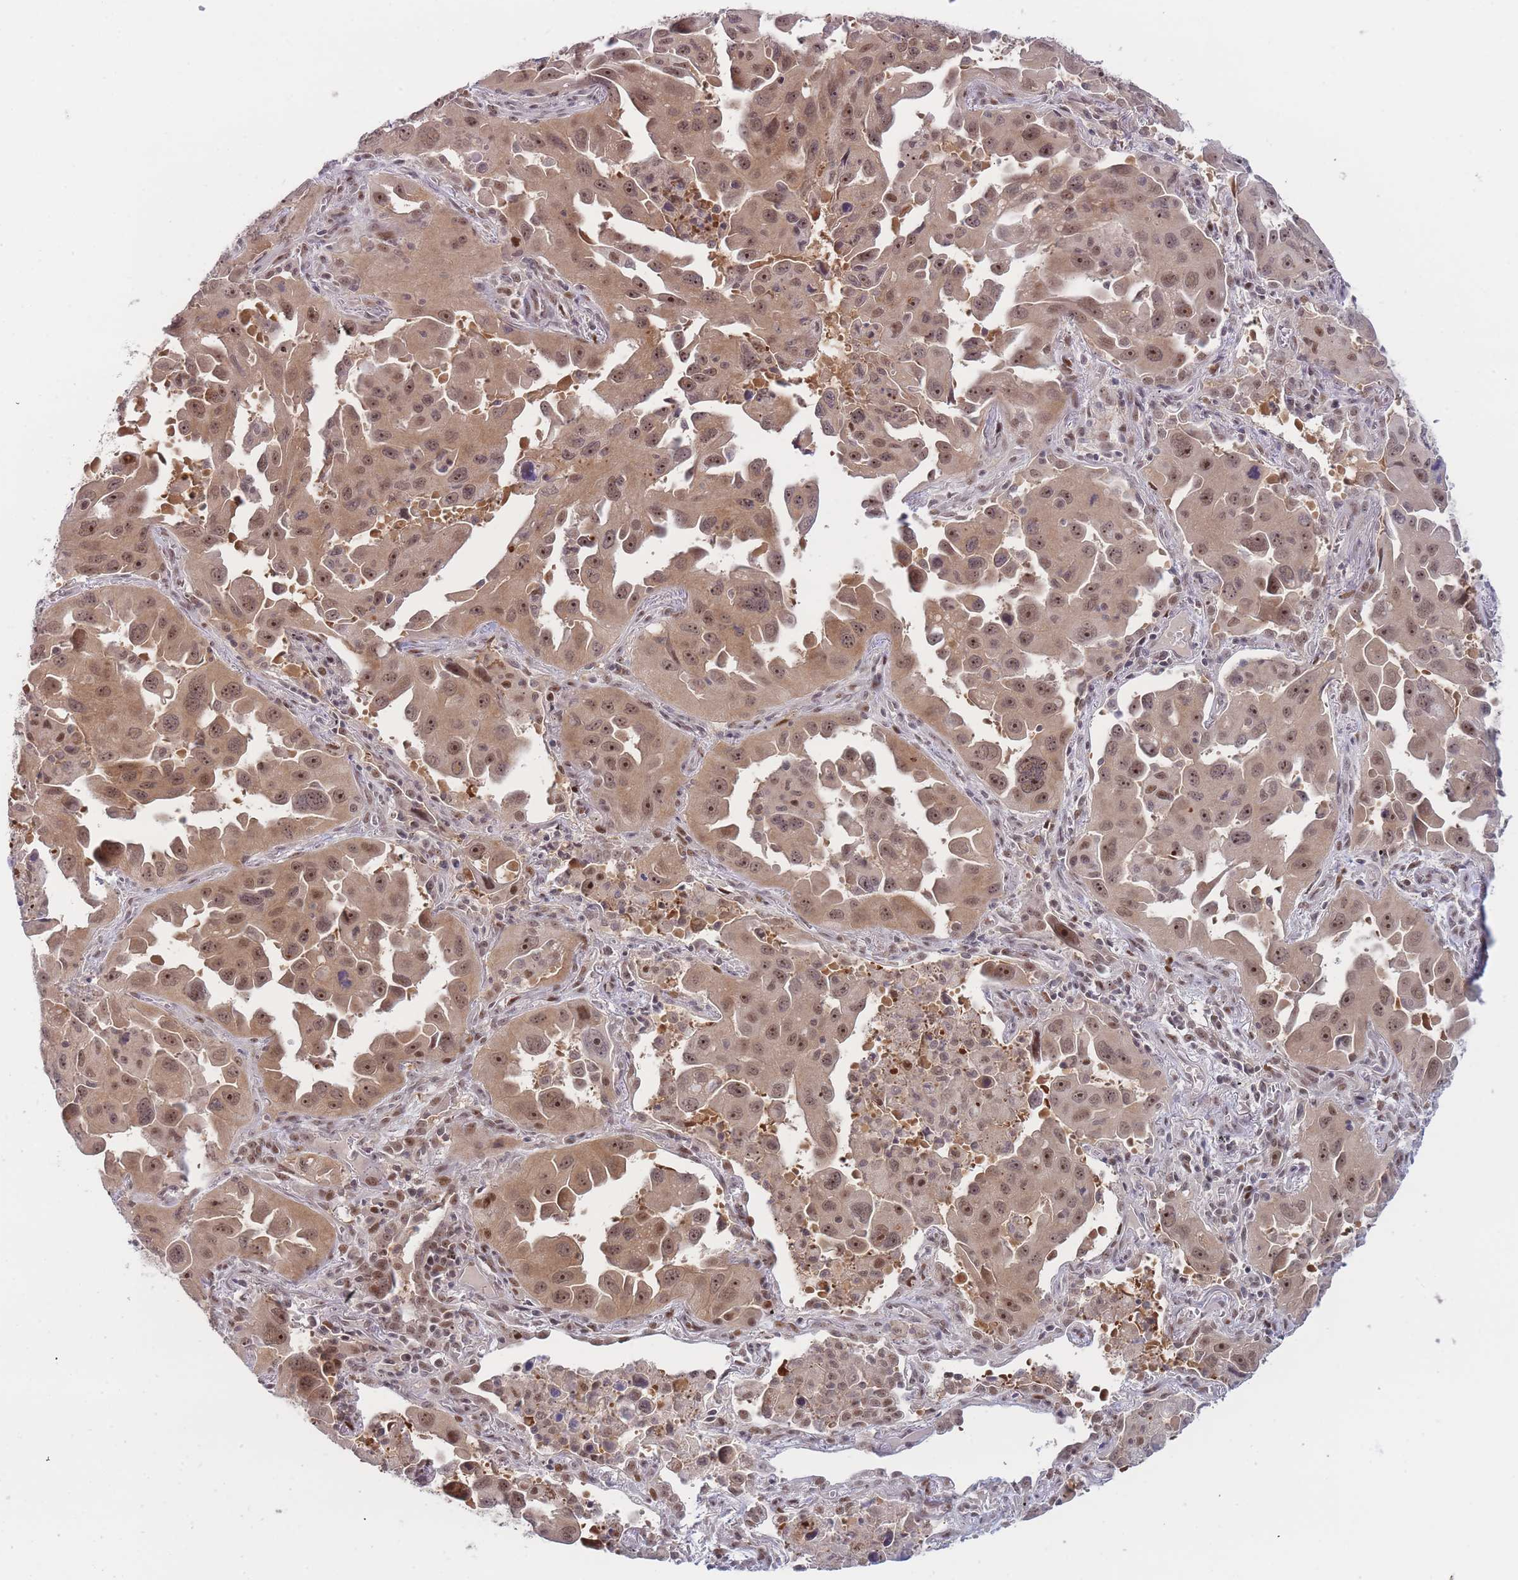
{"staining": {"intensity": "strong", "quantity": ">75%", "location": "cytoplasmic/membranous,nuclear"}, "tissue": "lung cancer", "cell_type": "Tumor cells", "image_type": "cancer", "snomed": [{"axis": "morphology", "description": "Adenocarcinoma, NOS"}, {"axis": "topography", "description": "Lung"}], "caption": "Lung cancer (adenocarcinoma) stained for a protein (brown) exhibits strong cytoplasmic/membranous and nuclear positive positivity in about >75% of tumor cells.", "gene": "DEAF1", "patient": {"sex": "male", "age": 66}}